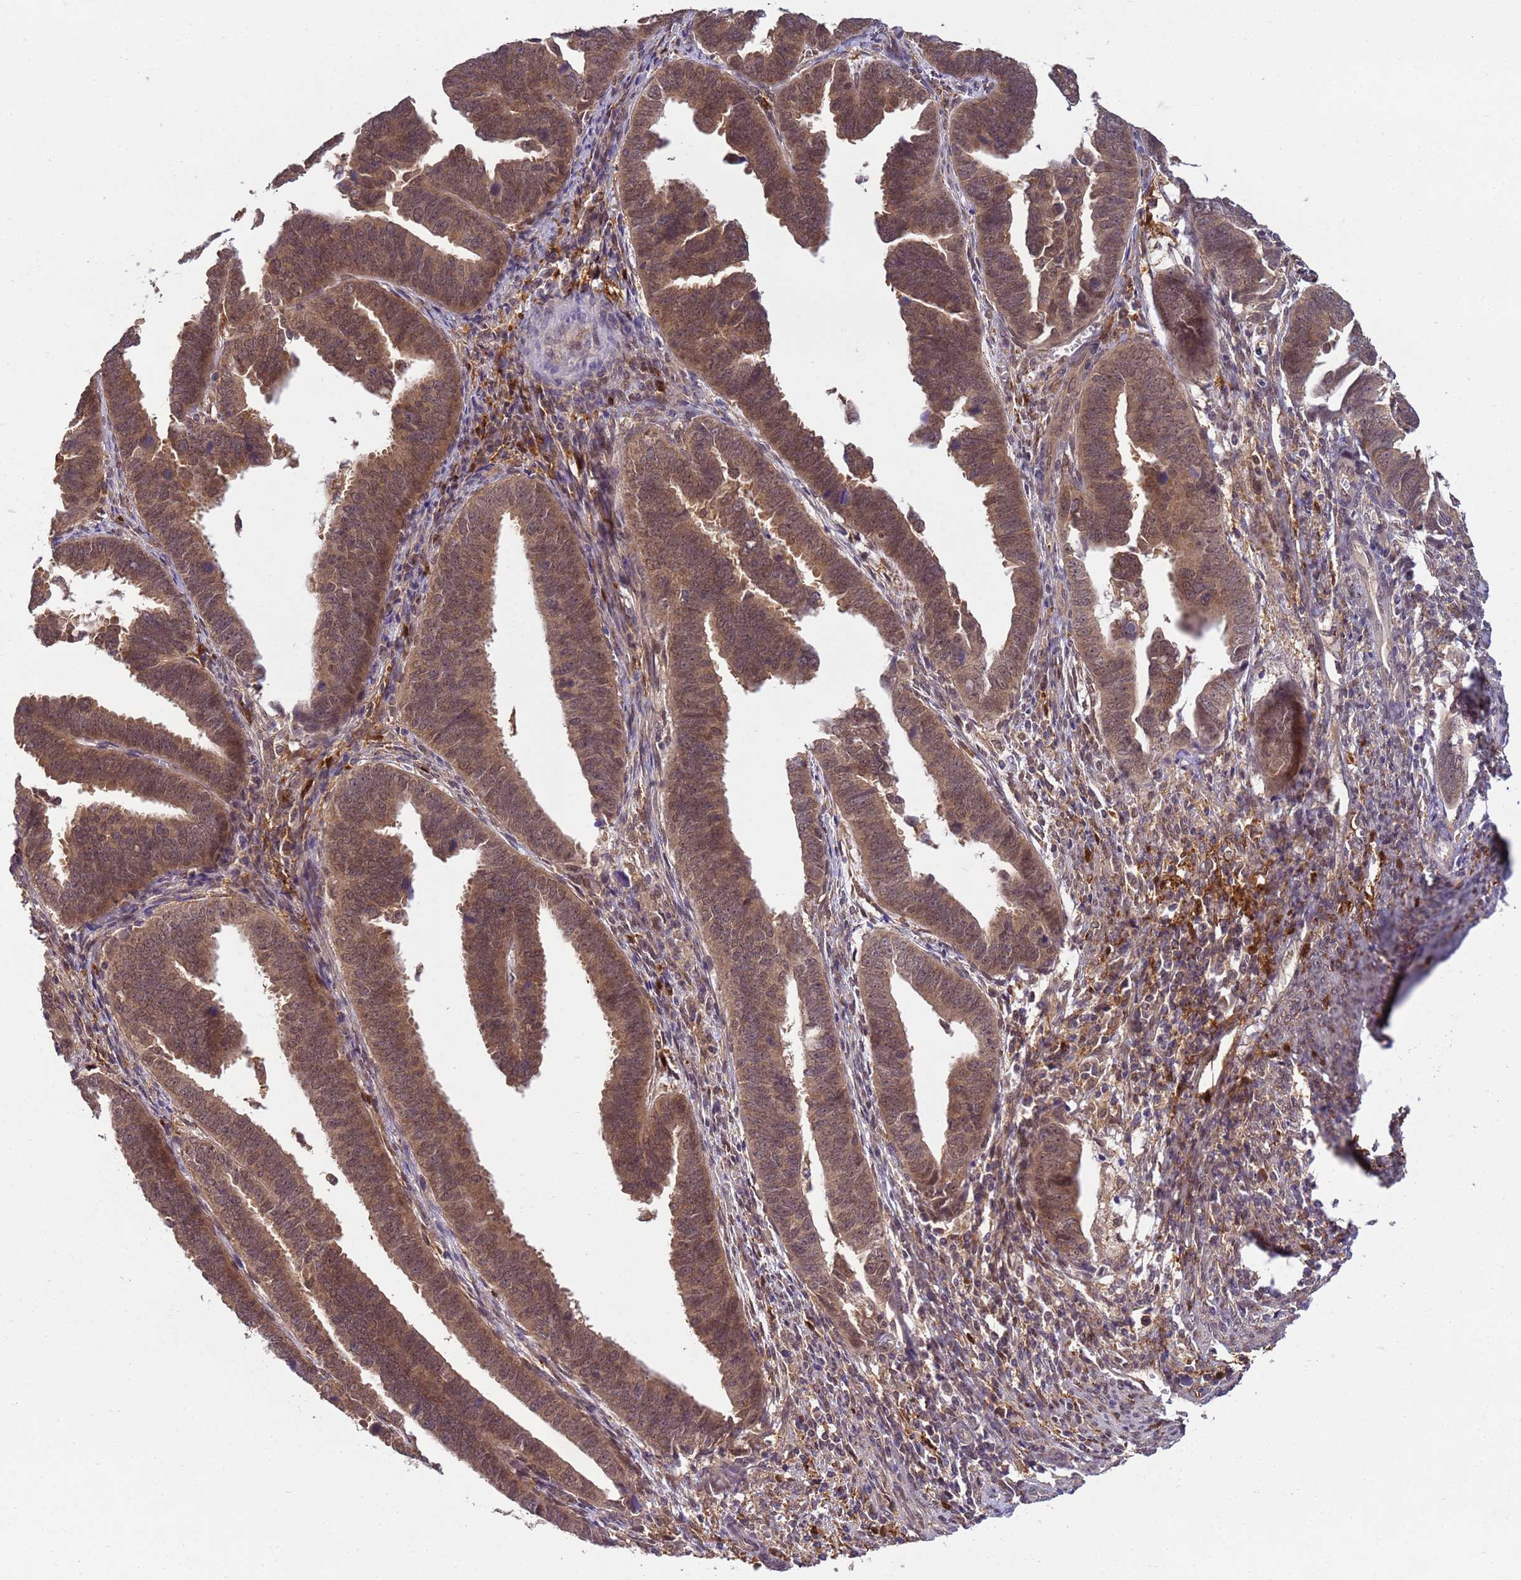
{"staining": {"intensity": "moderate", "quantity": ">75%", "location": "cytoplasmic/membranous,nuclear"}, "tissue": "endometrial cancer", "cell_type": "Tumor cells", "image_type": "cancer", "snomed": [{"axis": "morphology", "description": "Adenocarcinoma, NOS"}, {"axis": "topography", "description": "Endometrium"}], "caption": "Immunohistochemical staining of human endometrial cancer (adenocarcinoma) shows moderate cytoplasmic/membranous and nuclear protein expression in about >75% of tumor cells. (DAB (3,3'-diaminobenzidine) IHC, brown staining for protein, blue staining for nuclei).", "gene": "NPEPPS", "patient": {"sex": "female", "age": 75}}